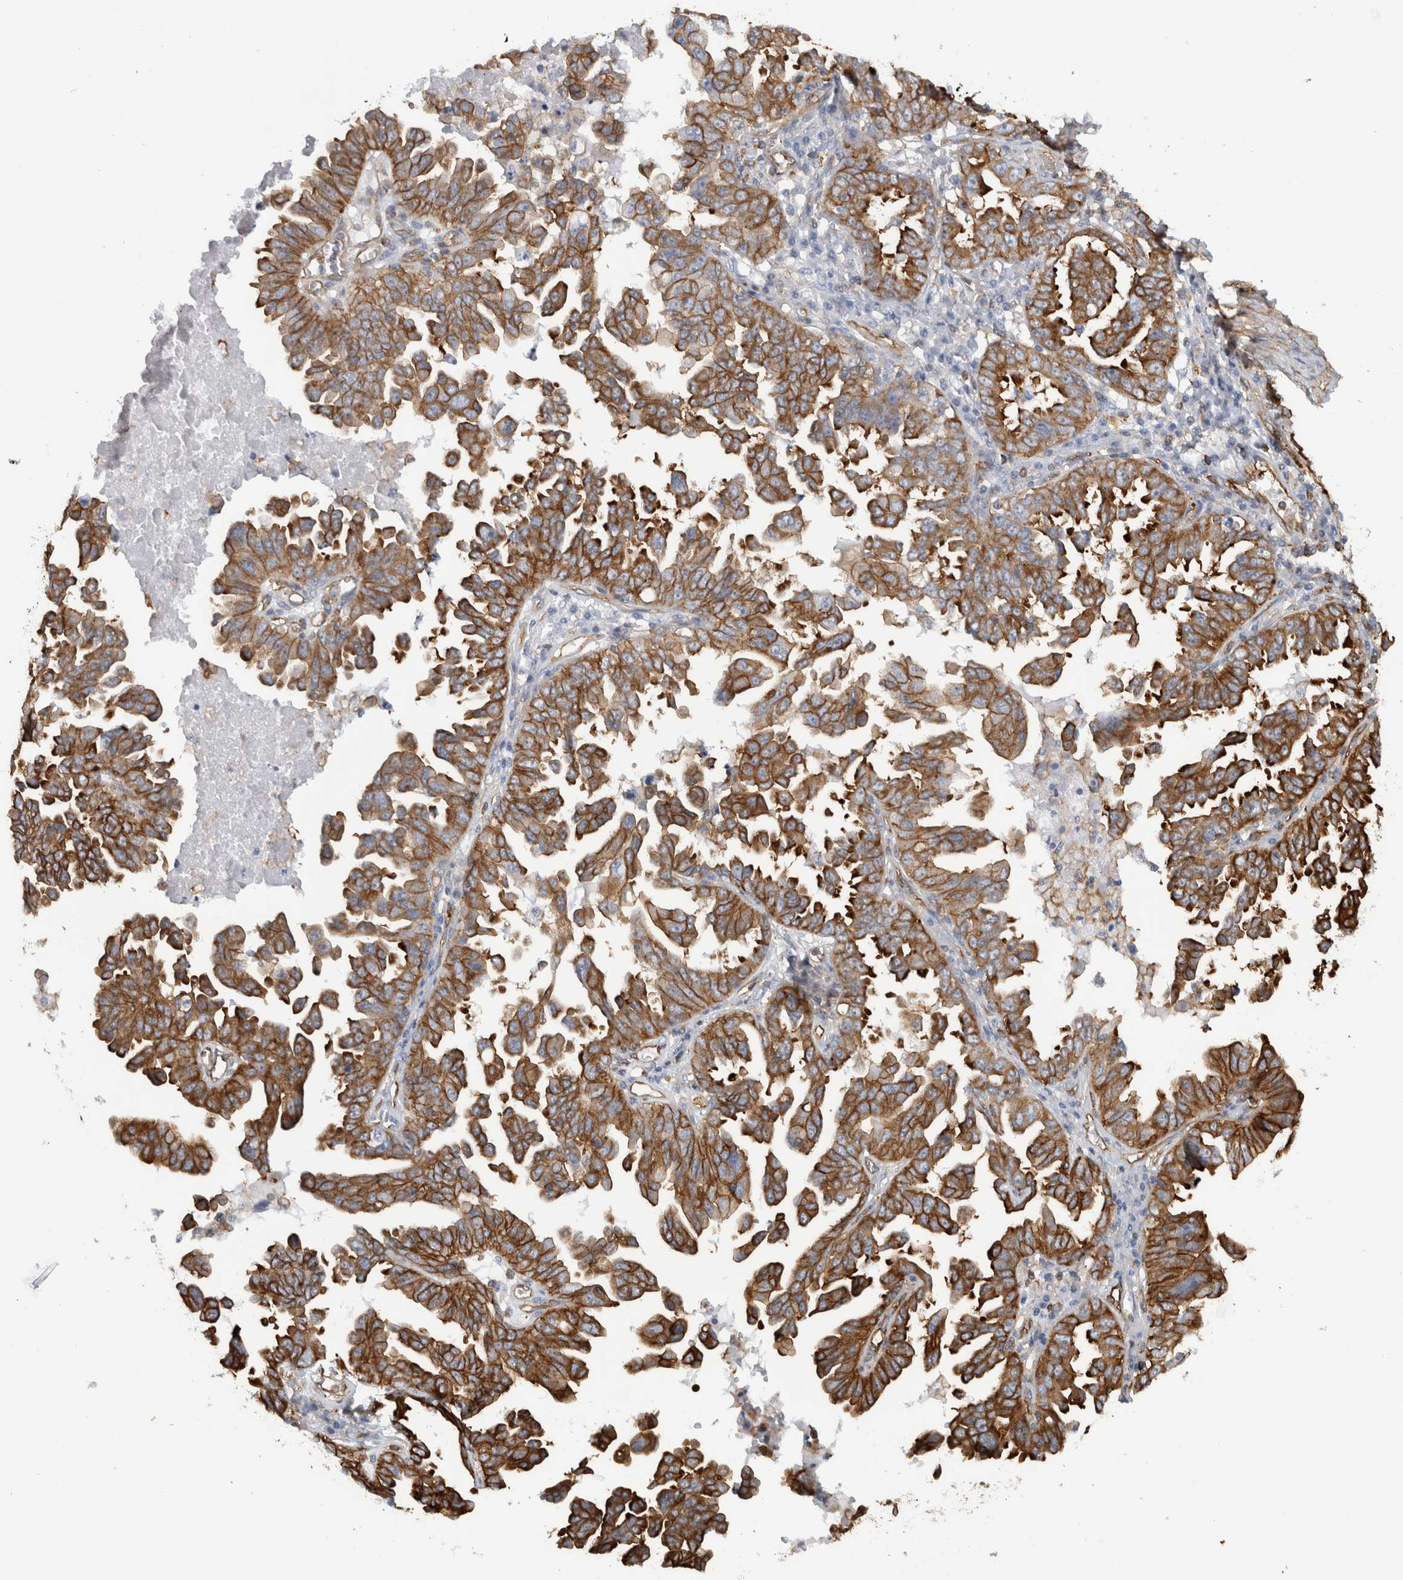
{"staining": {"intensity": "strong", "quantity": "25%-75%", "location": "cytoplasmic/membranous"}, "tissue": "ovarian cancer", "cell_type": "Tumor cells", "image_type": "cancer", "snomed": [{"axis": "morphology", "description": "Carcinoma, endometroid"}, {"axis": "topography", "description": "Ovary"}], "caption": "Brown immunohistochemical staining in human endometroid carcinoma (ovarian) exhibits strong cytoplasmic/membranous staining in approximately 25%-75% of tumor cells.", "gene": "AHNAK", "patient": {"sex": "female", "age": 62}}